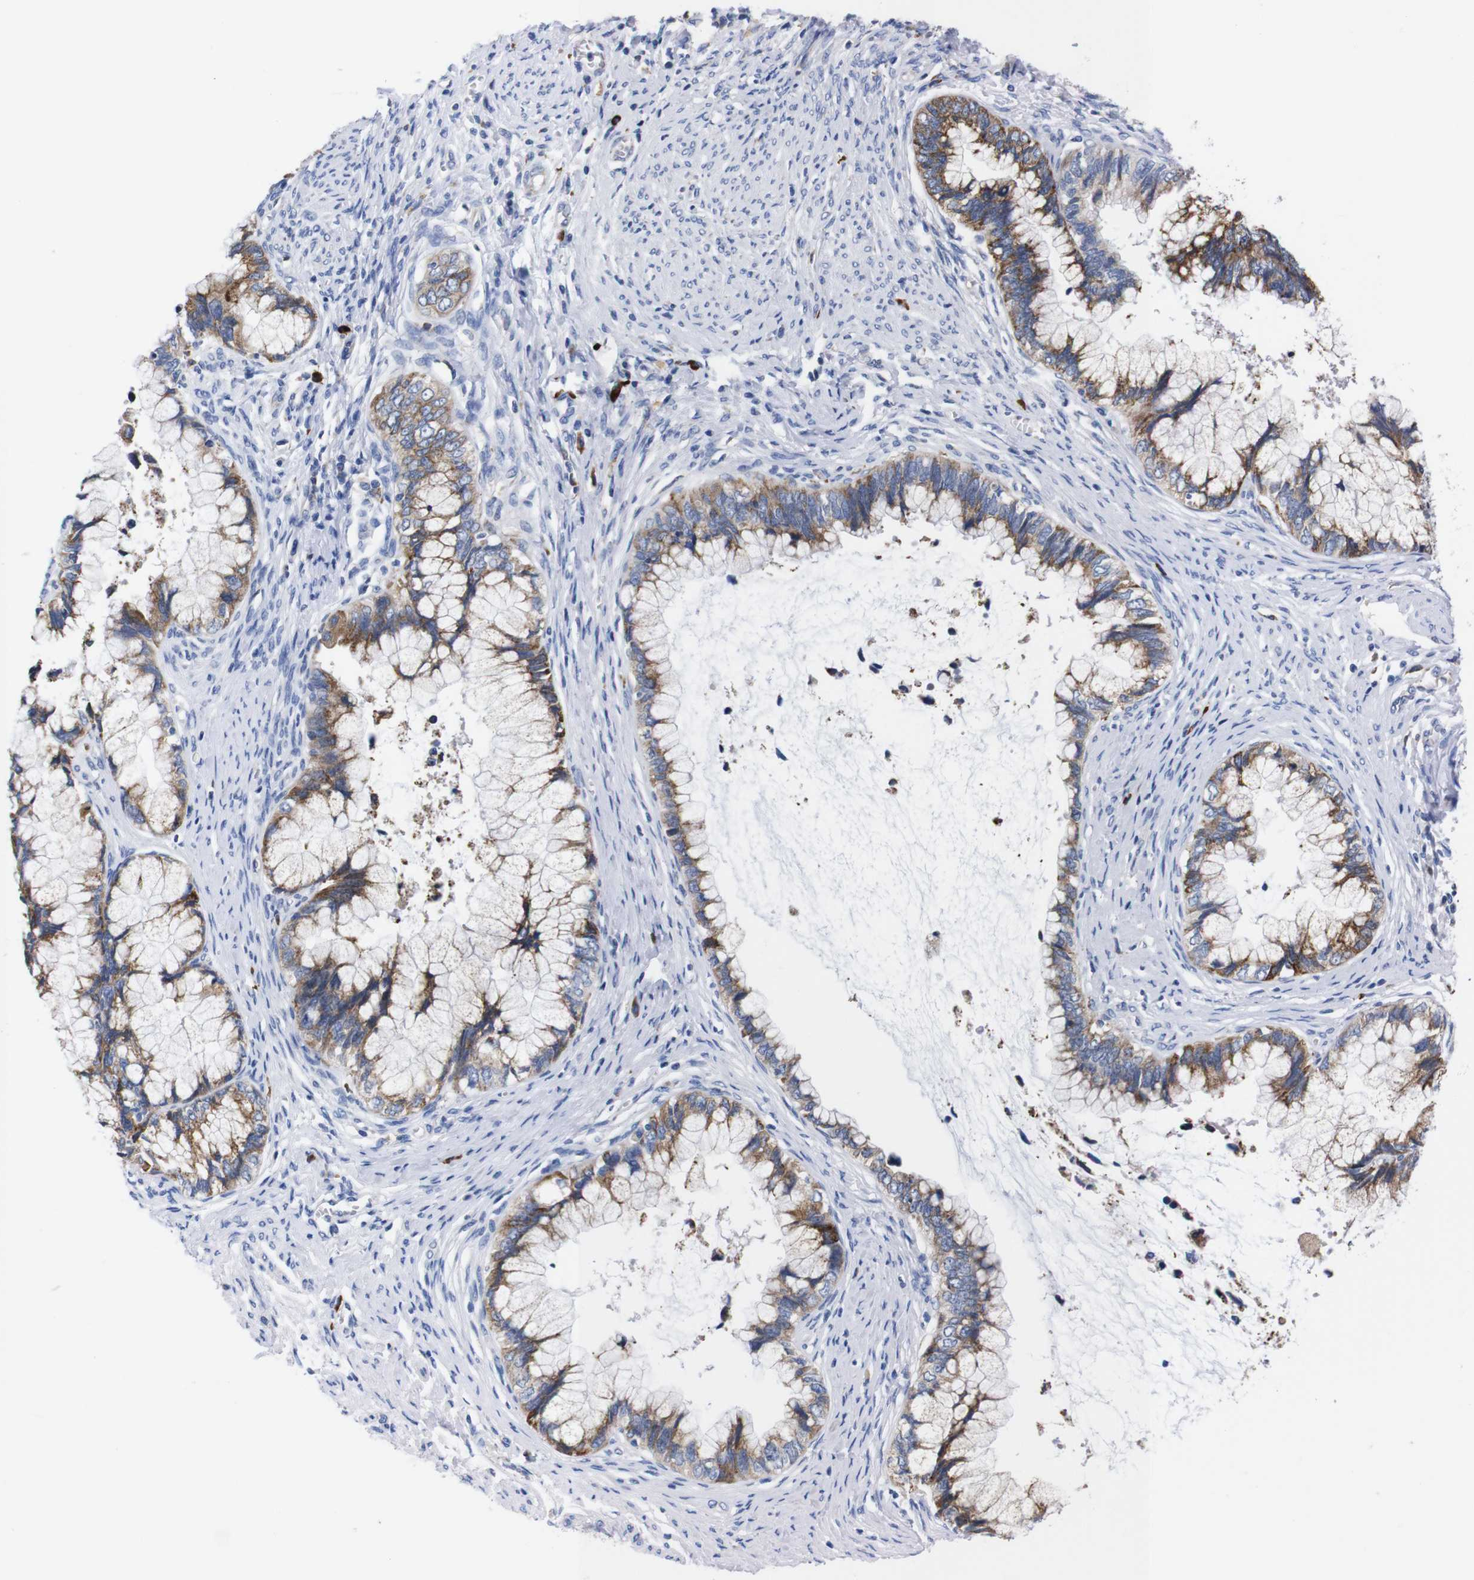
{"staining": {"intensity": "strong", "quantity": ">75%", "location": "cytoplasmic/membranous"}, "tissue": "cervical cancer", "cell_type": "Tumor cells", "image_type": "cancer", "snomed": [{"axis": "morphology", "description": "Adenocarcinoma, NOS"}, {"axis": "topography", "description": "Cervix"}], "caption": "There is high levels of strong cytoplasmic/membranous expression in tumor cells of cervical adenocarcinoma, as demonstrated by immunohistochemical staining (brown color).", "gene": "NEBL", "patient": {"sex": "female", "age": 44}}